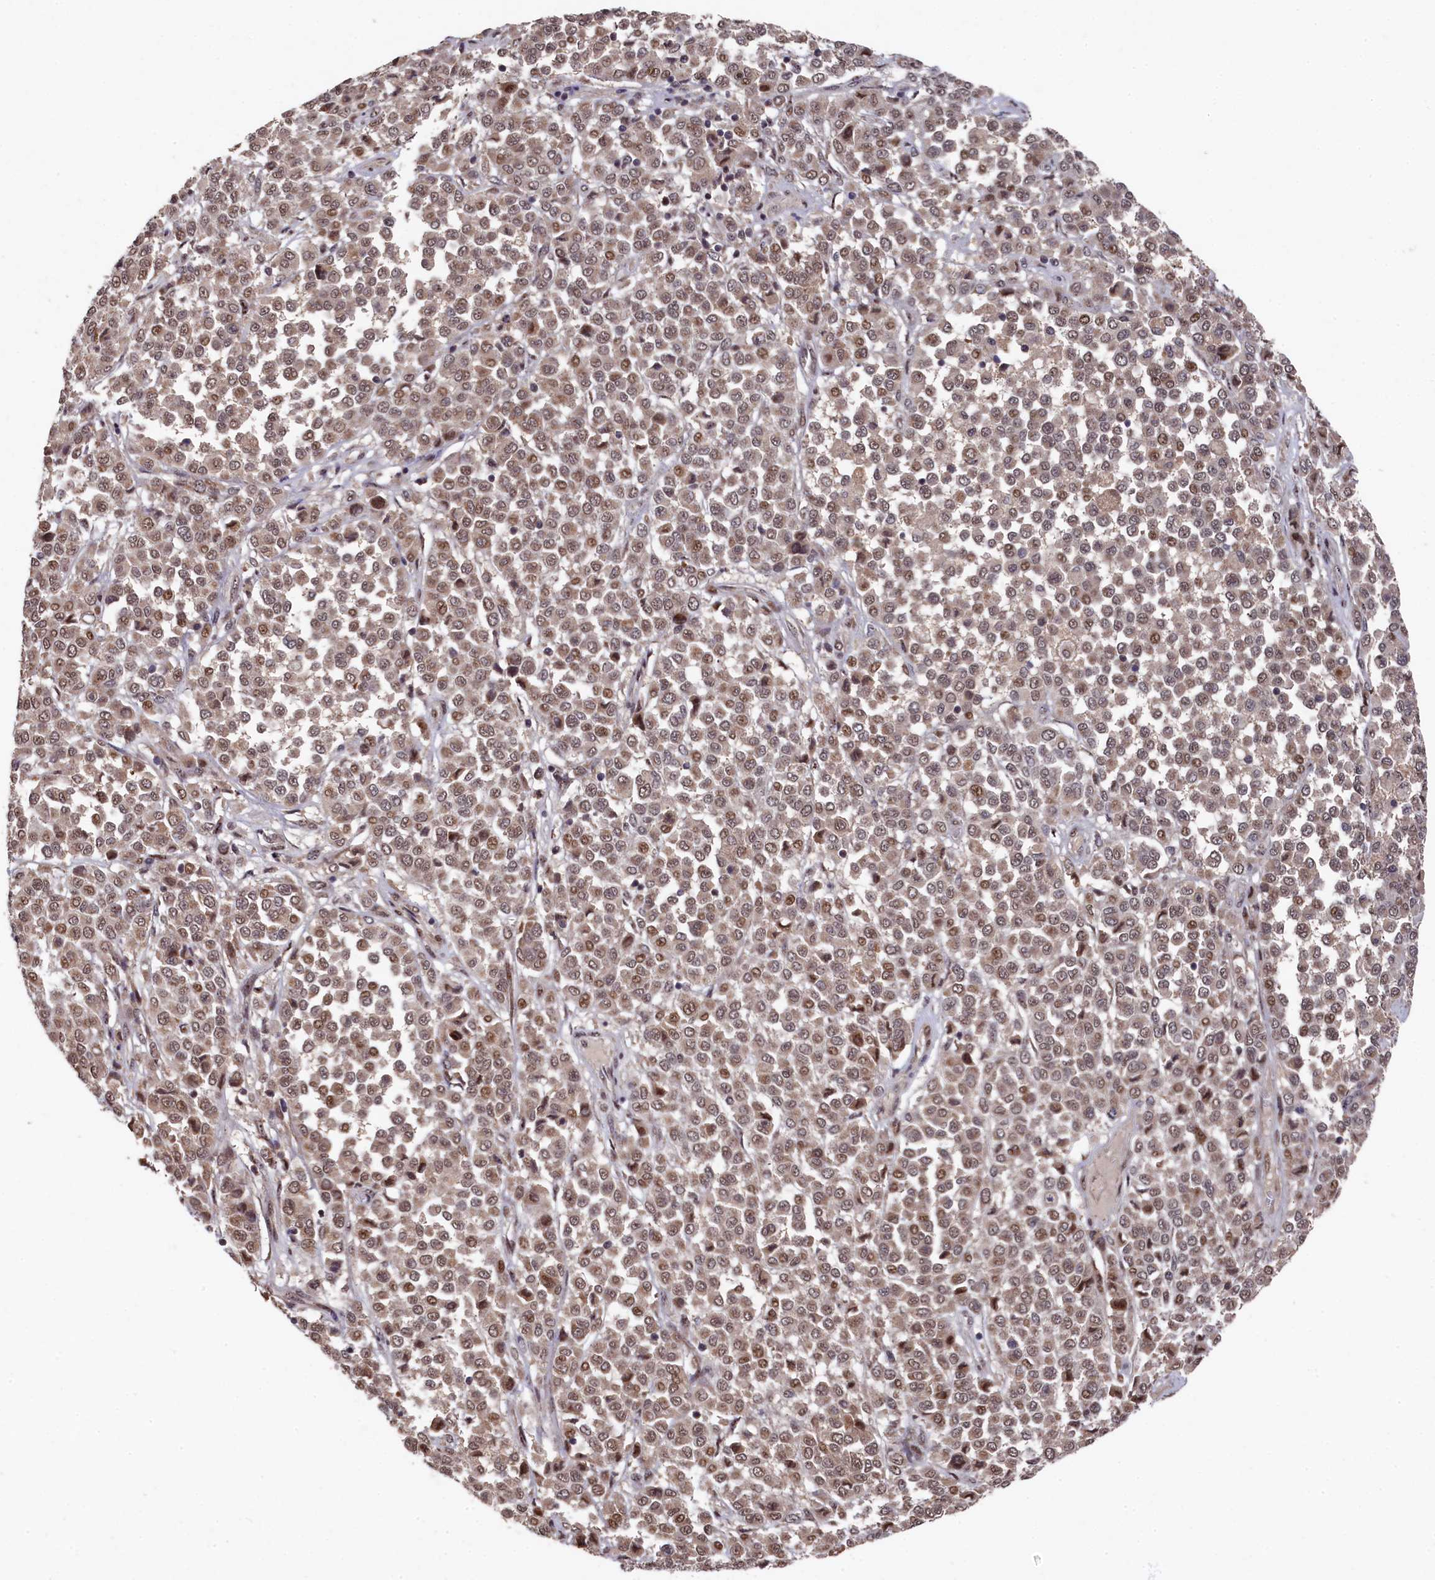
{"staining": {"intensity": "moderate", "quantity": ">75%", "location": "cytoplasmic/membranous,nuclear"}, "tissue": "melanoma", "cell_type": "Tumor cells", "image_type": "cancer", "snomed": [{"axis": "morphology", "description": "Malignant melanoma, Metastatic site"}, {"axis": "topography", "description": "Pancreas"}], "caption": "Brown immunohistochemical staining in melanoma shows moderate cytoplasmic/membranous and nuclear staining in approximately >75% of tumor cells.", "gene": "CLPX", "patient": {"sex": "female", "age": 30}}